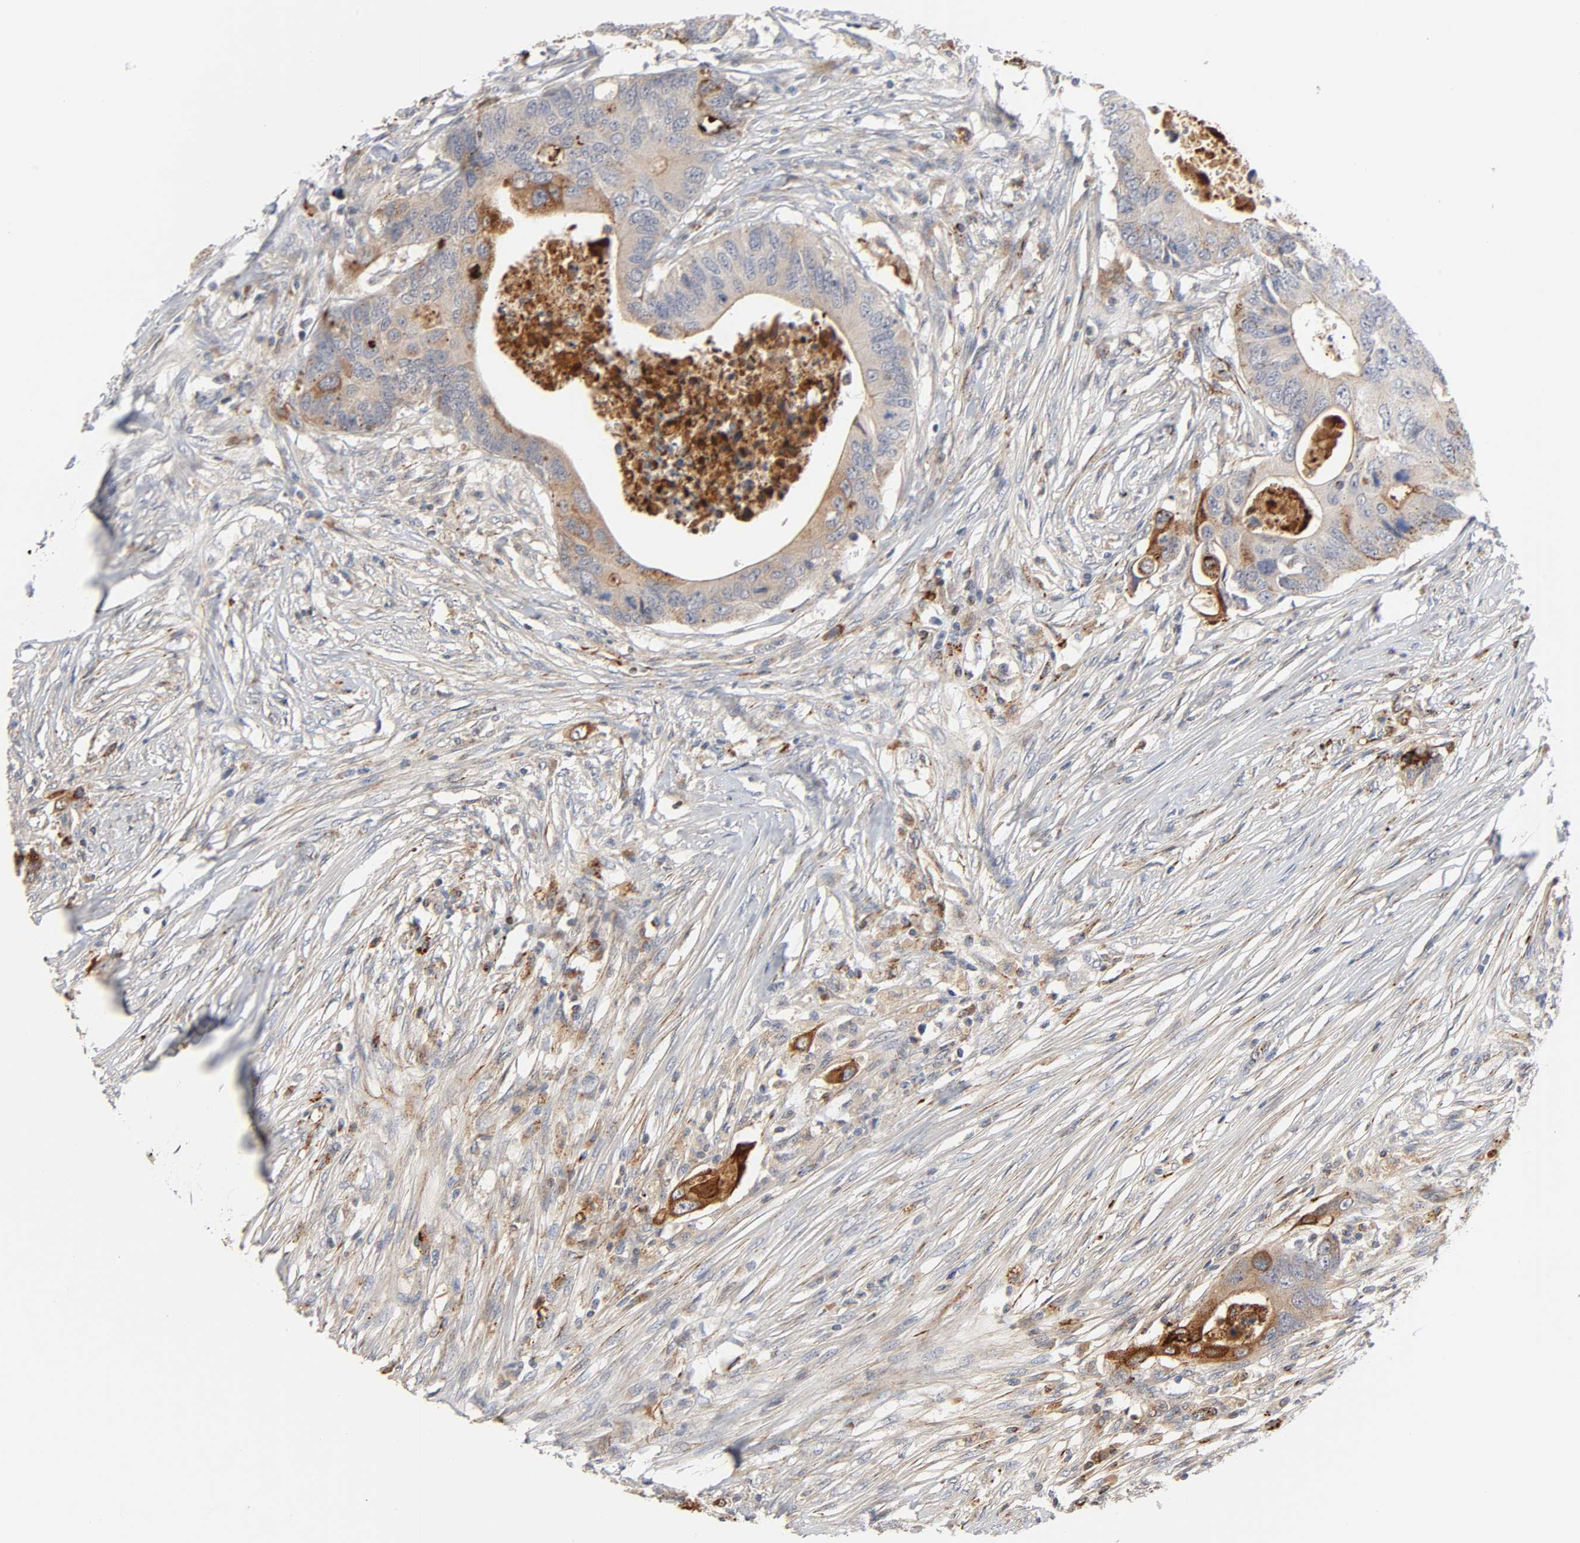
{"staining": {"intensity": "weak", "quantity": ">75%", "location": "cytoplasmic/membranous"}, "tissue": "colorectal cancer", "cell_type": "Tumor cells", "image_type": "cancer", "snomed": [{"axis": "morphology", "description": "Adenocarcinoma, NOS"}, {"axis": "topography", "description": "Colon"}], "caption": "High-magnification brightfield microscopy of adenocarcinoma (colorectal) stained with DAB (3,3'-diaminobenzidine) (brown) and counterstained with hematoxylin (blue). tumor cells exhibit weak cytoplasmic/membranous positivity is seen in approximately>75% of cells. Ihc stains the protein in brown and the nuclei are stained blue.", "gene": "REEP6", "patient": {"sex": "male", "age": 71}}